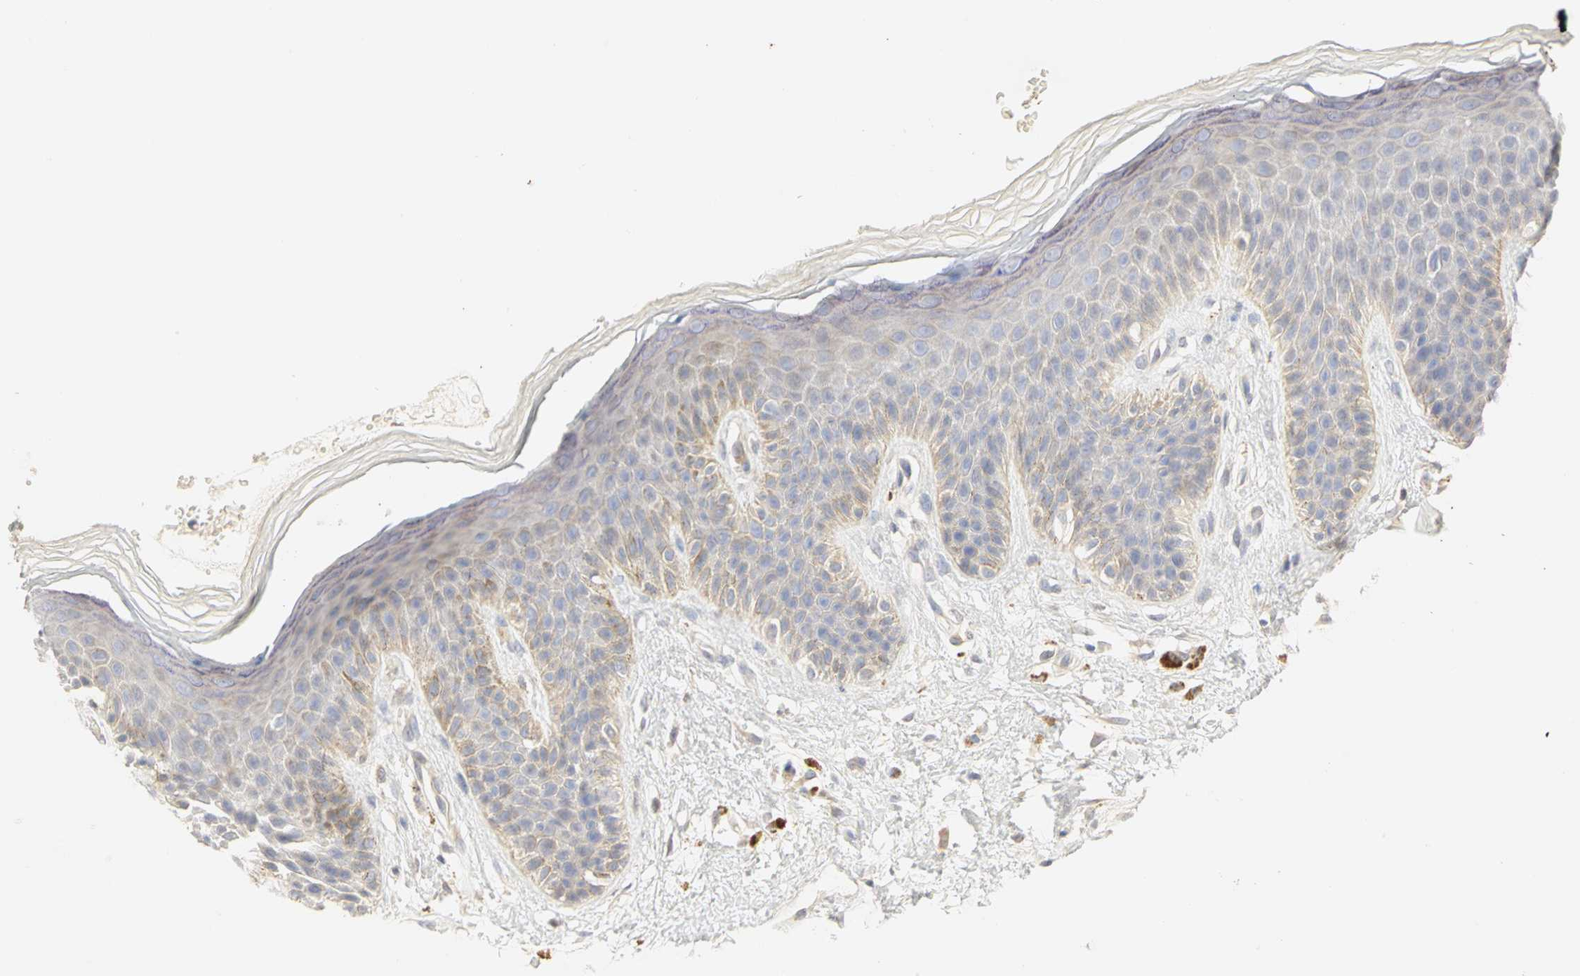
{"staining": {"intensity": "weak", "quantity": "25%-75%", "location": "cytoplasmic/membranous"}, "tissue": "skin", "cell_type": "Epidermal cells", "image_type": "normal", "snomed": [{"axis": "morphology", "description": "Normal tissue, NOS"}, {"axis": "topography", "description": "Anal"}], "caption": "Human skin stained for a protein (brown) exhibits weak cytoplasmic/membranous positive staining in approximately 25%-75% of epidermal cells.", "gene": "GNRH2", "patient": {"sex": "female", "age": 46}}